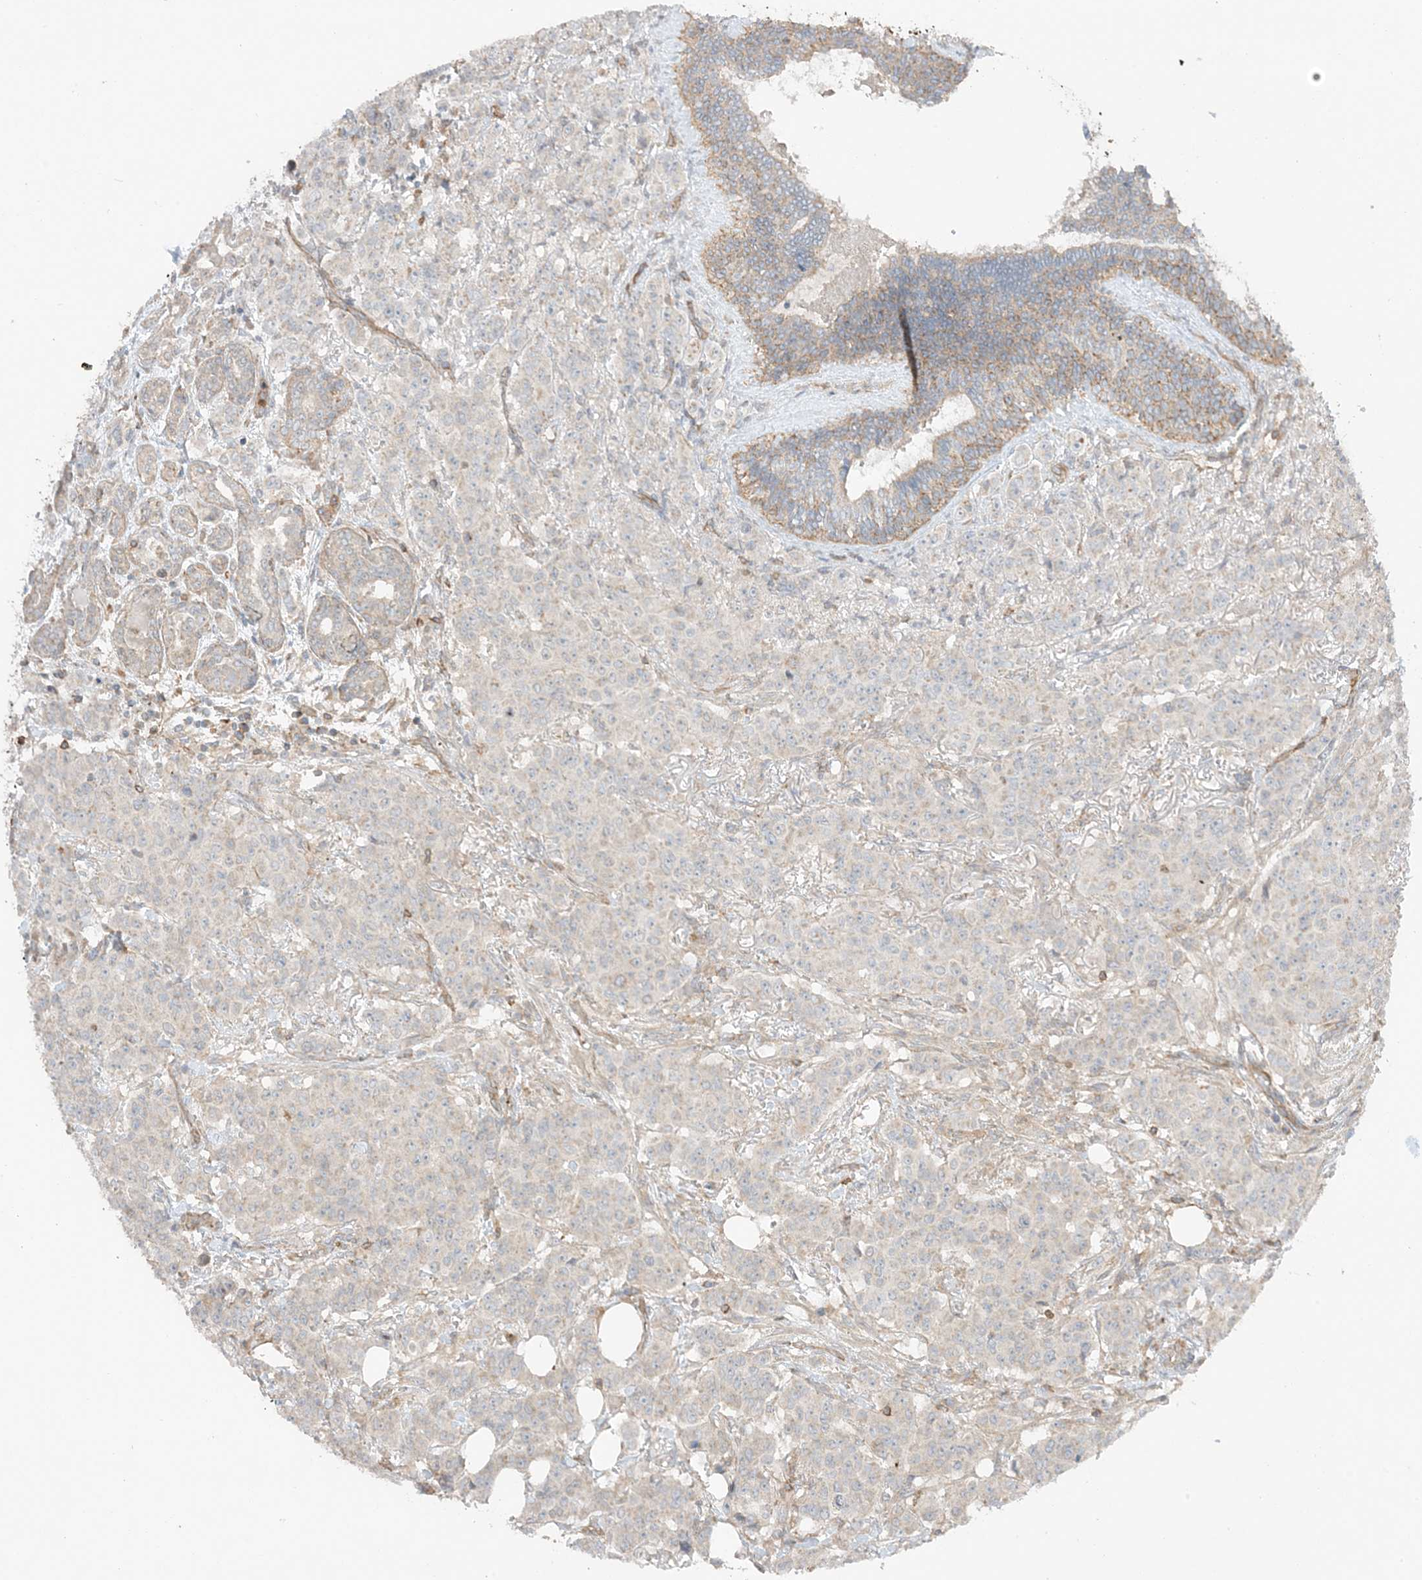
{"staining": {"intensity": "moderate", "quantity": "25%-75%", "location": "cytoplasmic/membranous"}, "tissue": "breast cancer", "cell_type": "Tumor cells", "image_type": "cancer", "snomed": [{"axis": "morphology", "description": "Duct carcinoma"}, {"axis": "topography", "description": "Breast"}], "caption": "Intraductal carcinoma (breast) stained with a brown dye demonstrates moderate cytoplasmic/membranous positive positivity in approximately 25%-75% of tumor cells.", "gene": "SLC25A12", "patient": {"sex": "female", "age": 40}}